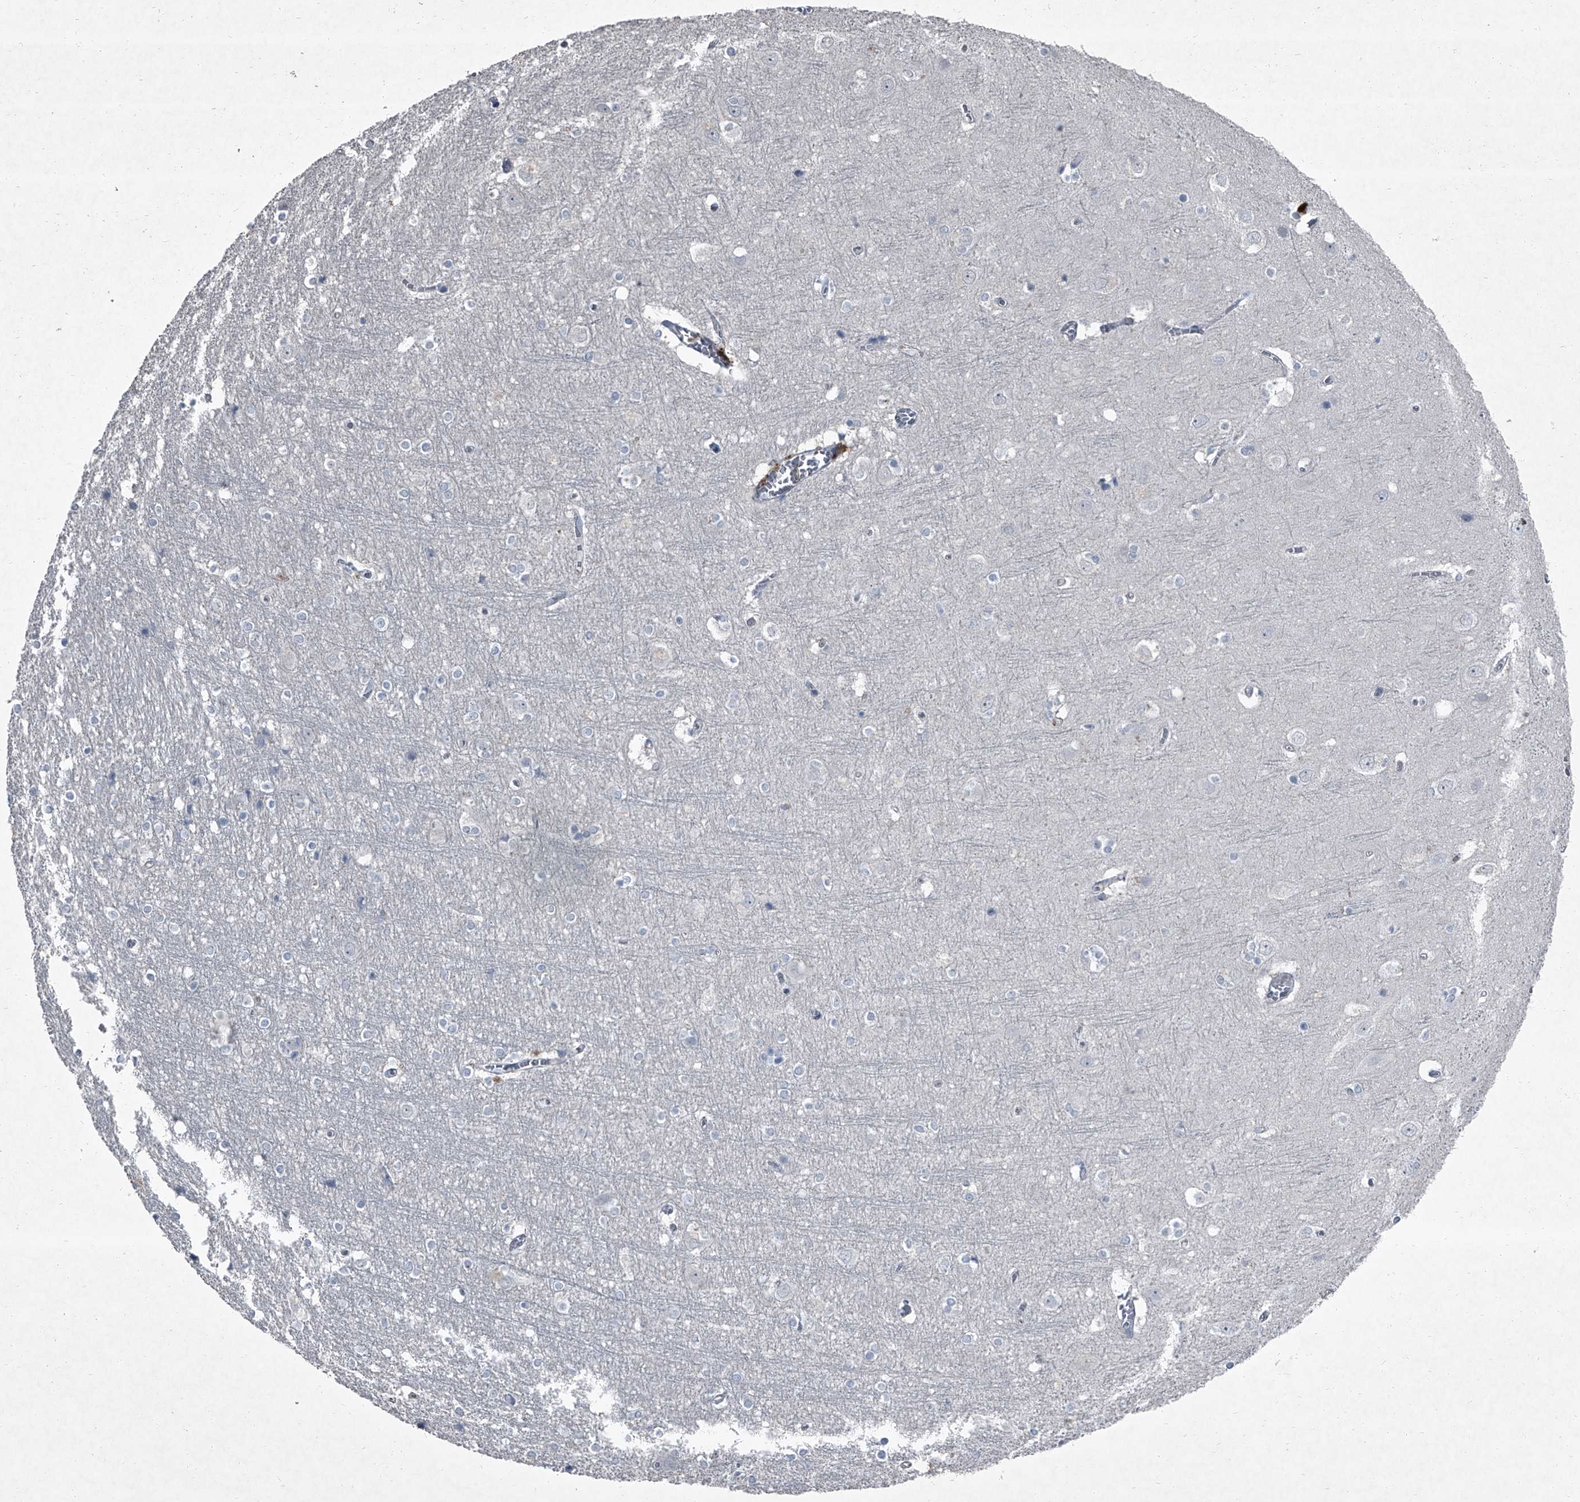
{"staining": {"intensity": "negative", "quantity": "none", "location": "none"}, "tissue": "cerebral cortex", "cell_type": "Endothelial cells", "image_type": "normal", "snomed": [{"axis": "morphology", "description": "Normal tissue, NOS"}, {"axis": "topography", "description": "Cerebral cortex"}], "caption": "Histopathology image shows no significant protein expression in endothelial cells of unremarkable cerebral cortex. (DAB (3,3'-diaminobenzidine) IHC, high magnification).", "gene": "HEPHL1", "patient": {"sex": "male", "age": 54}}